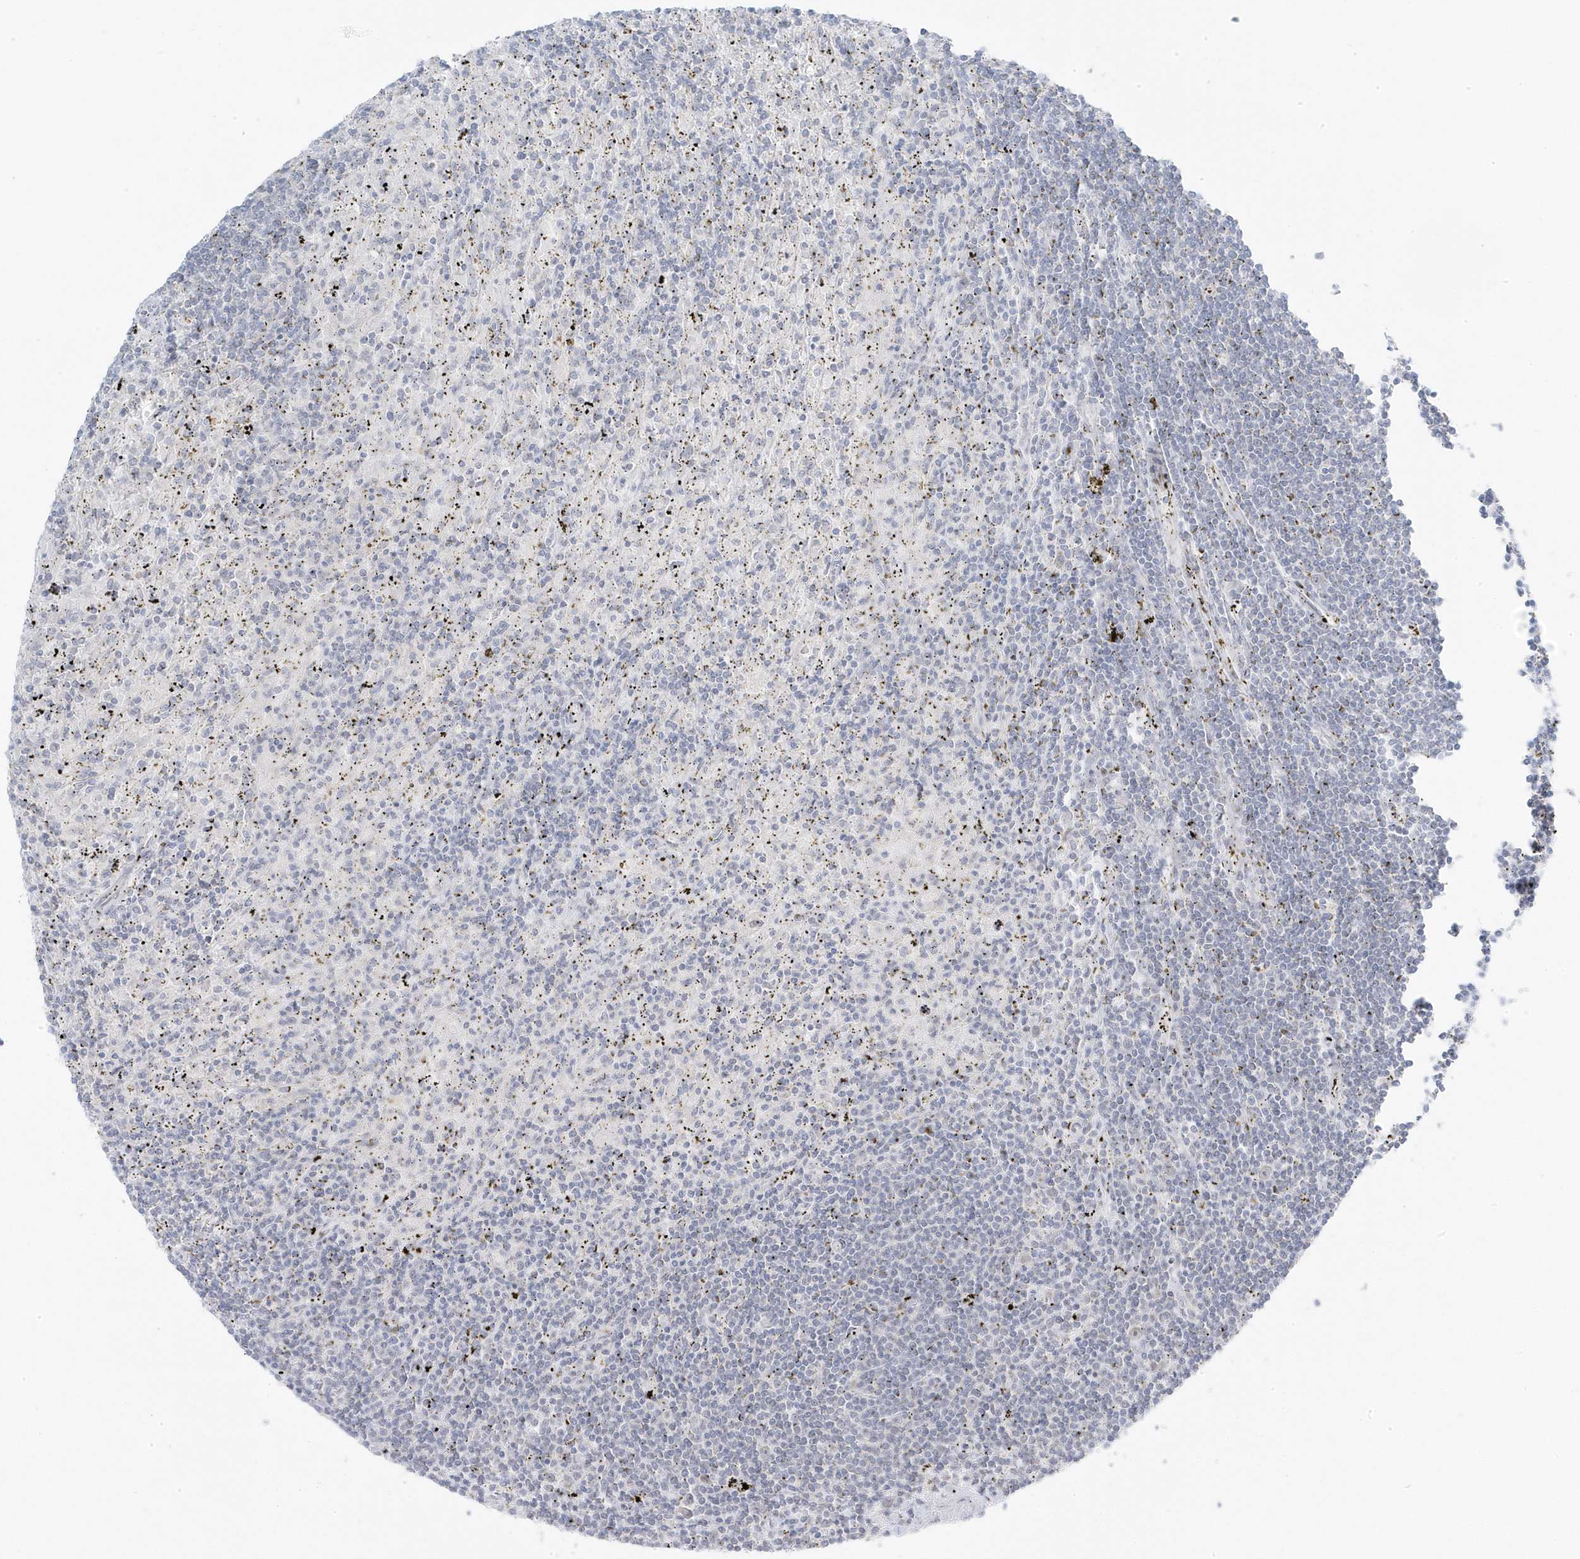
{"staining": {"intensity": "negative", "quantity": "none", "location": "none"}, "tissue": "lymphoma", "cell_type": "Tumor cells", "image_type": "cancer", "snomed": [{"axis": "morphology", "description": "Malignant lymphoma, non-Hodgkin's type, Low grade"}, {"axis": "topography", "description": "Spleen"}], "caption": "IHC micrograph of neoplastic tissue: malignant lymphoma, non-Hodgkin's type (low-grade) stained with DAB displays no significant protein expression in tumor cells. Brightfield microscopy of immunohistochemistry stained with DAB (brown) and hematoxylin (blue), captured at high magnification.", "gene": "TSEN15", "patient": {"sex": "male", "age": 76}}